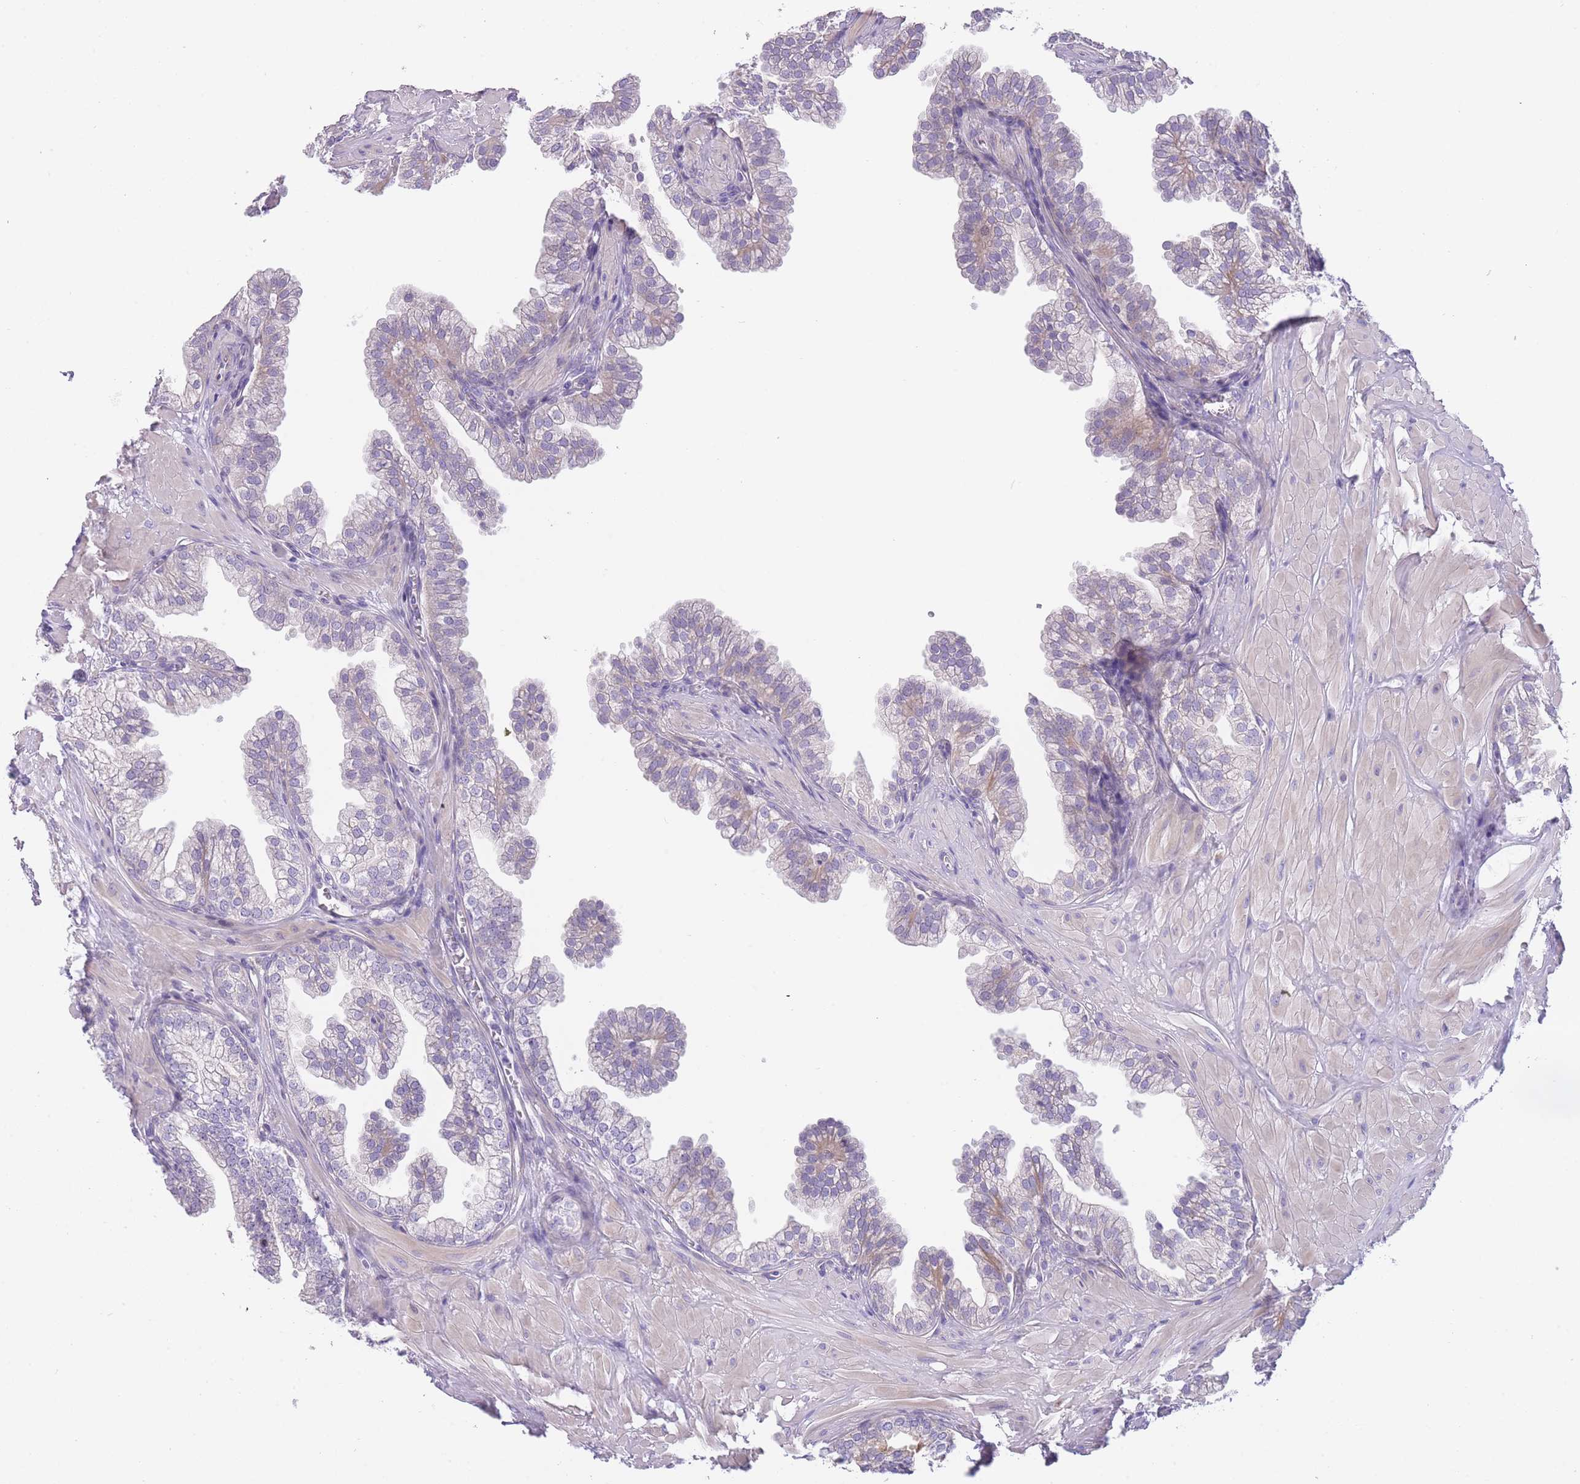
{"staining": {"intensity": "weak", "quantity": "<25%", "location": "cytoplasmic/membranous"}, "tissue": "prostate", "cell_type": "Glandular cells", "image_type": "normal", "snomed": [{"axis": "morphology", "description": "Normal tissue, NOS"}, {"axis": "topography", "description": "Prostate"}, {"axis": "topography", "description": "Peripheral nerve tissue"}], "caption": "Glandular cells are negative for brown protein staining in normal prostate.", "gene": "IMPG1", "patient": {"sex": "male", "age": 55}}